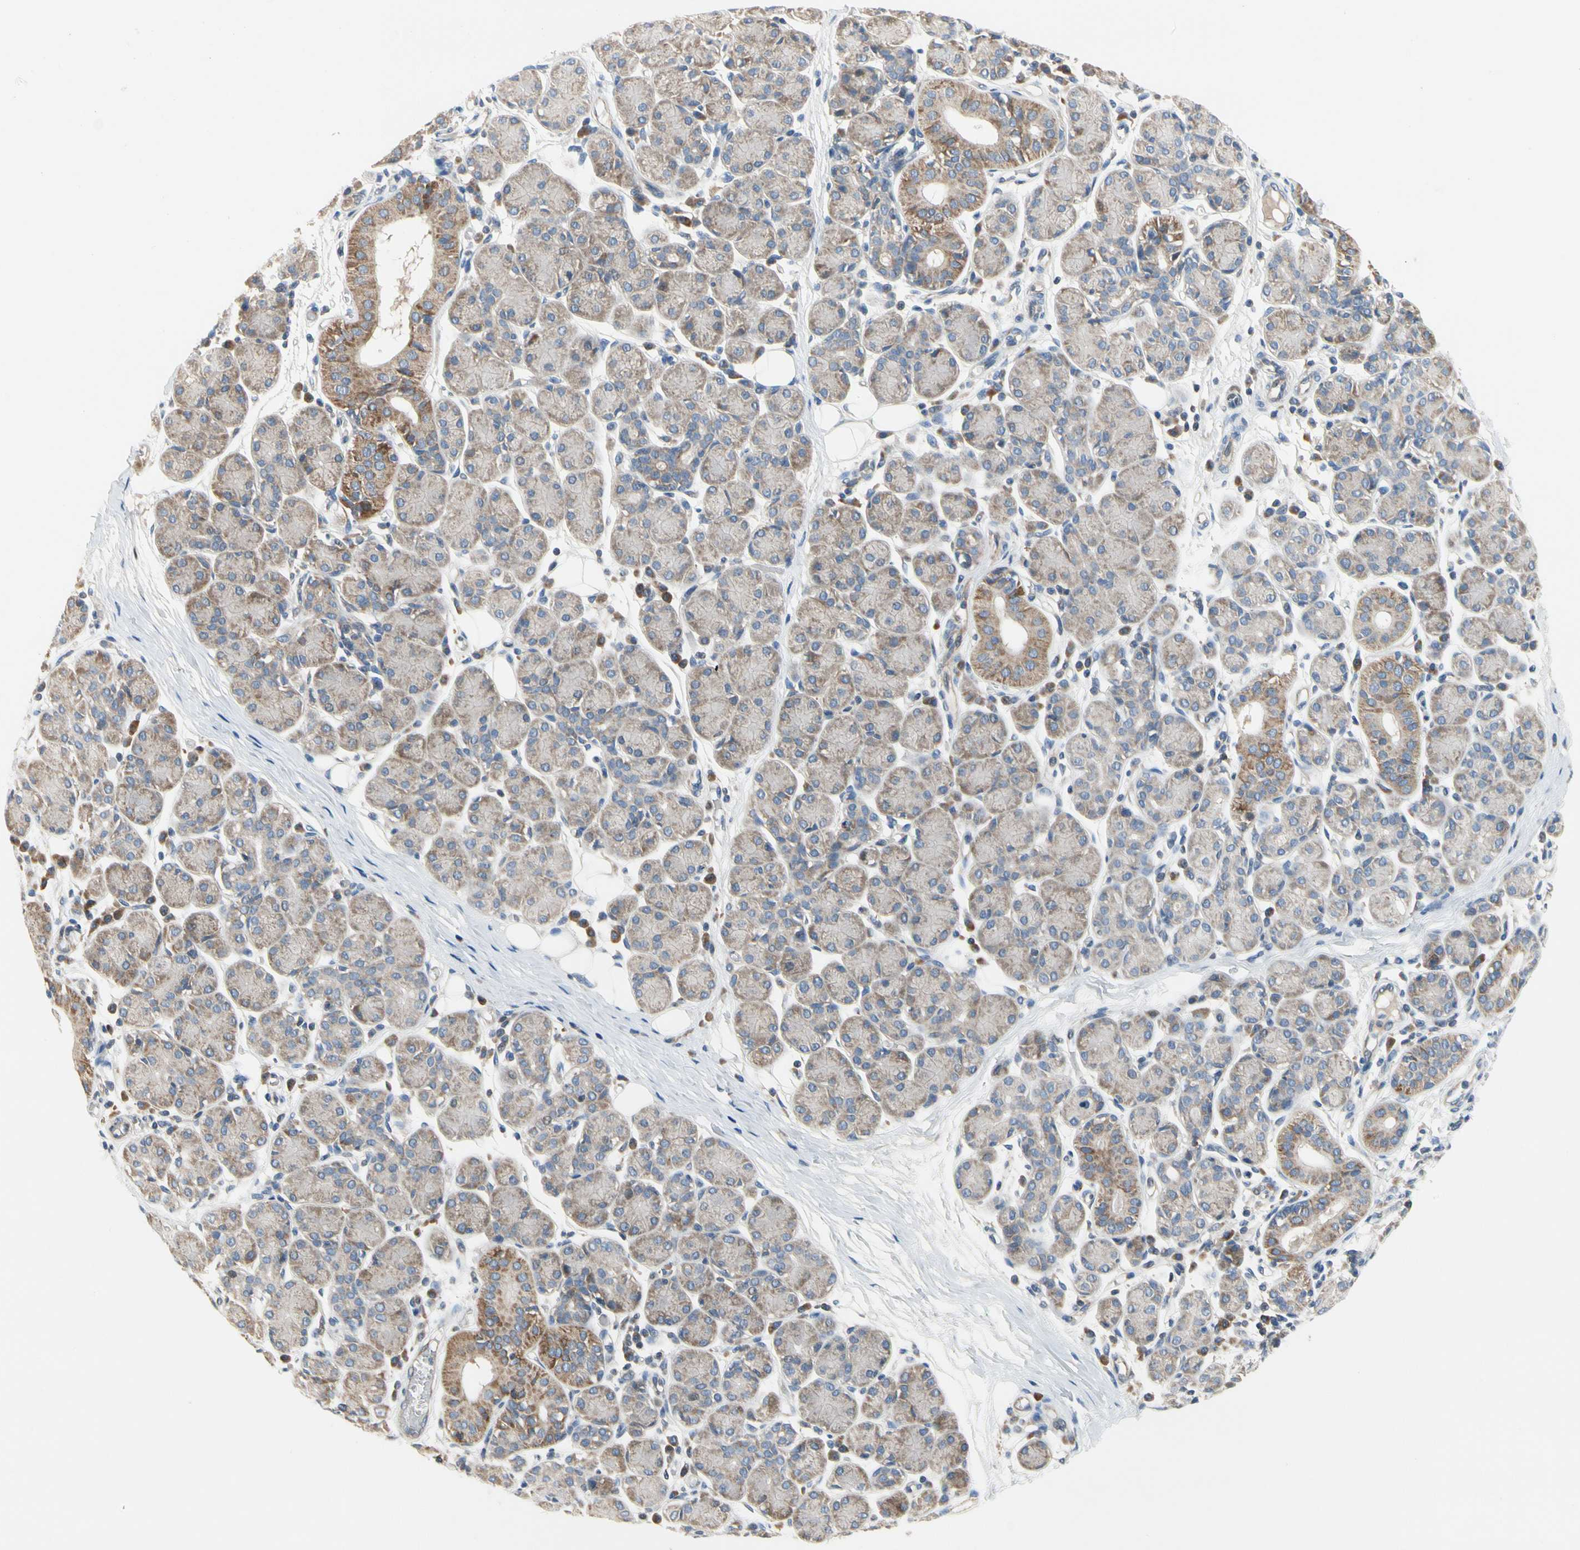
{"staining": {"intensity": "moderate", "quantity": "25%-75%", "location": "cytoplasmic/membranous"}, "tissue": "salivary gland", "cell_type": "Glandular cells", "image_type": "normal", "snomed": [{"axis": "morphology", "description": "Normal tissue, NOS"}, {"axis": "morphology", "description": "Inflammation, NOS"}, {"axis": "topography", "description": "Lymph node"}, {"axis": "topography", "description": "Salivary gland"}], "caption": "Human salivary gland stained for a protein (brown) demonstrates moderate cytoplasmic/membranous positive staining in about 25%-75% of glandular cells.", "gene": "KLHDC8B", "patient": {"sex": "male", "age": 3}}